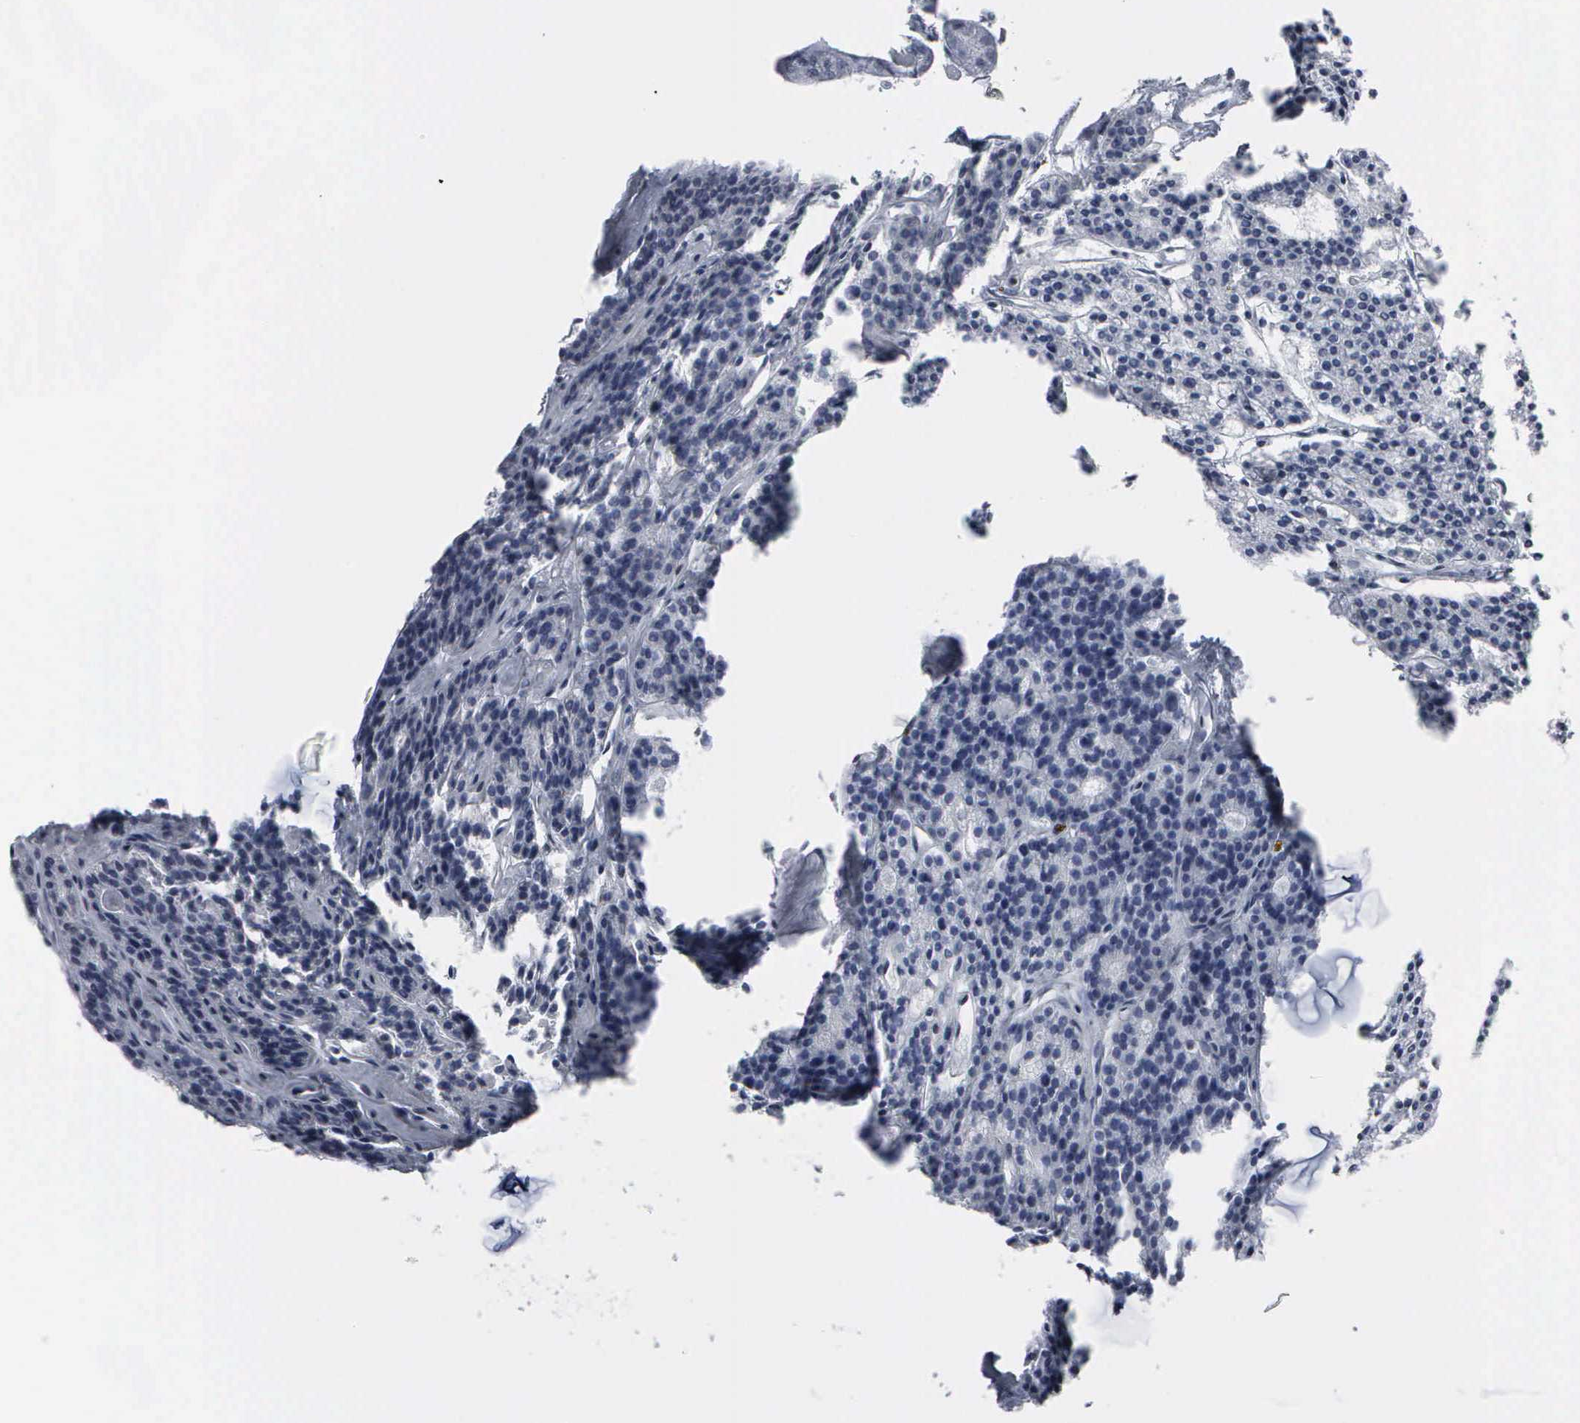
{"staining": {"intensity": "negative", "quantity": "none", "location": "none"}, "tissue": "parathyroid gland", "cell_type": "Glandular cells", "image_type": "normal", "snomed": [{"axis": "morphology", "description": "Normal tissue, NOS"}, {"axis": "topography", "description": "Parathyroid gland"}], "caption": "A high-resolution histopathology image shows IHC staining of normal parathyroid gland, which displays no significant expression in glandular cells.", "gene": "CCND3", "patient": {"sex": "female", "age": 70}}